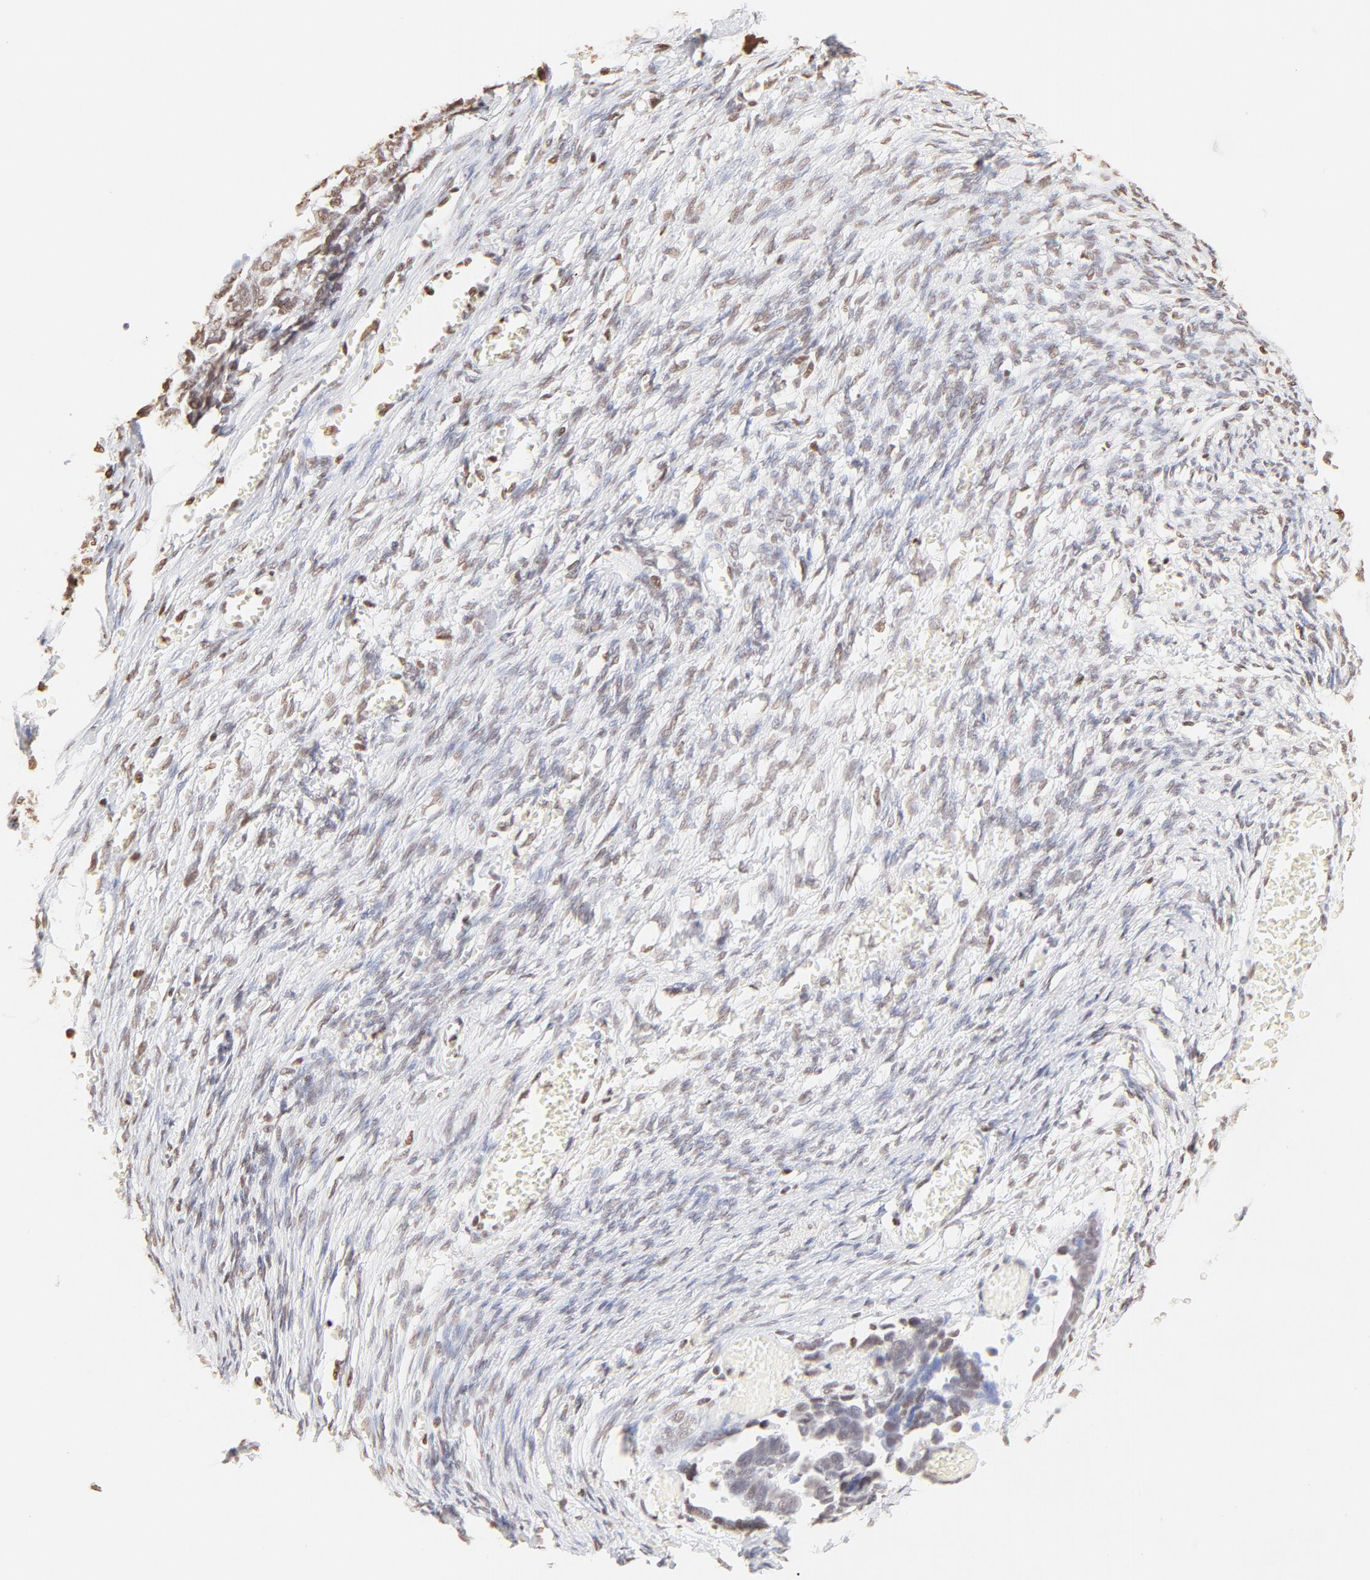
{"staining": {"intensity": "moderate", "quantity": "25%-75%", "location": "nuclear"}, "tissue": "ovarian cancer", "cell_type": "Tumor cells", "image_type": "cancer", "snomed": [{"axis": "morphology", "description": "Cystadenocarcinoma, serous, NOS"}, {"axis": "topography", "description": "Ovary"}], "caption": "Immunohistochemical staining of serous cystadenocarcinoma (ovarian) demonstrates moderate nuclear protein expression in approximately 25%-75% of tumor cells.", "gene": "ZNF540", "patient": {"sex": "female", "age": 69}}